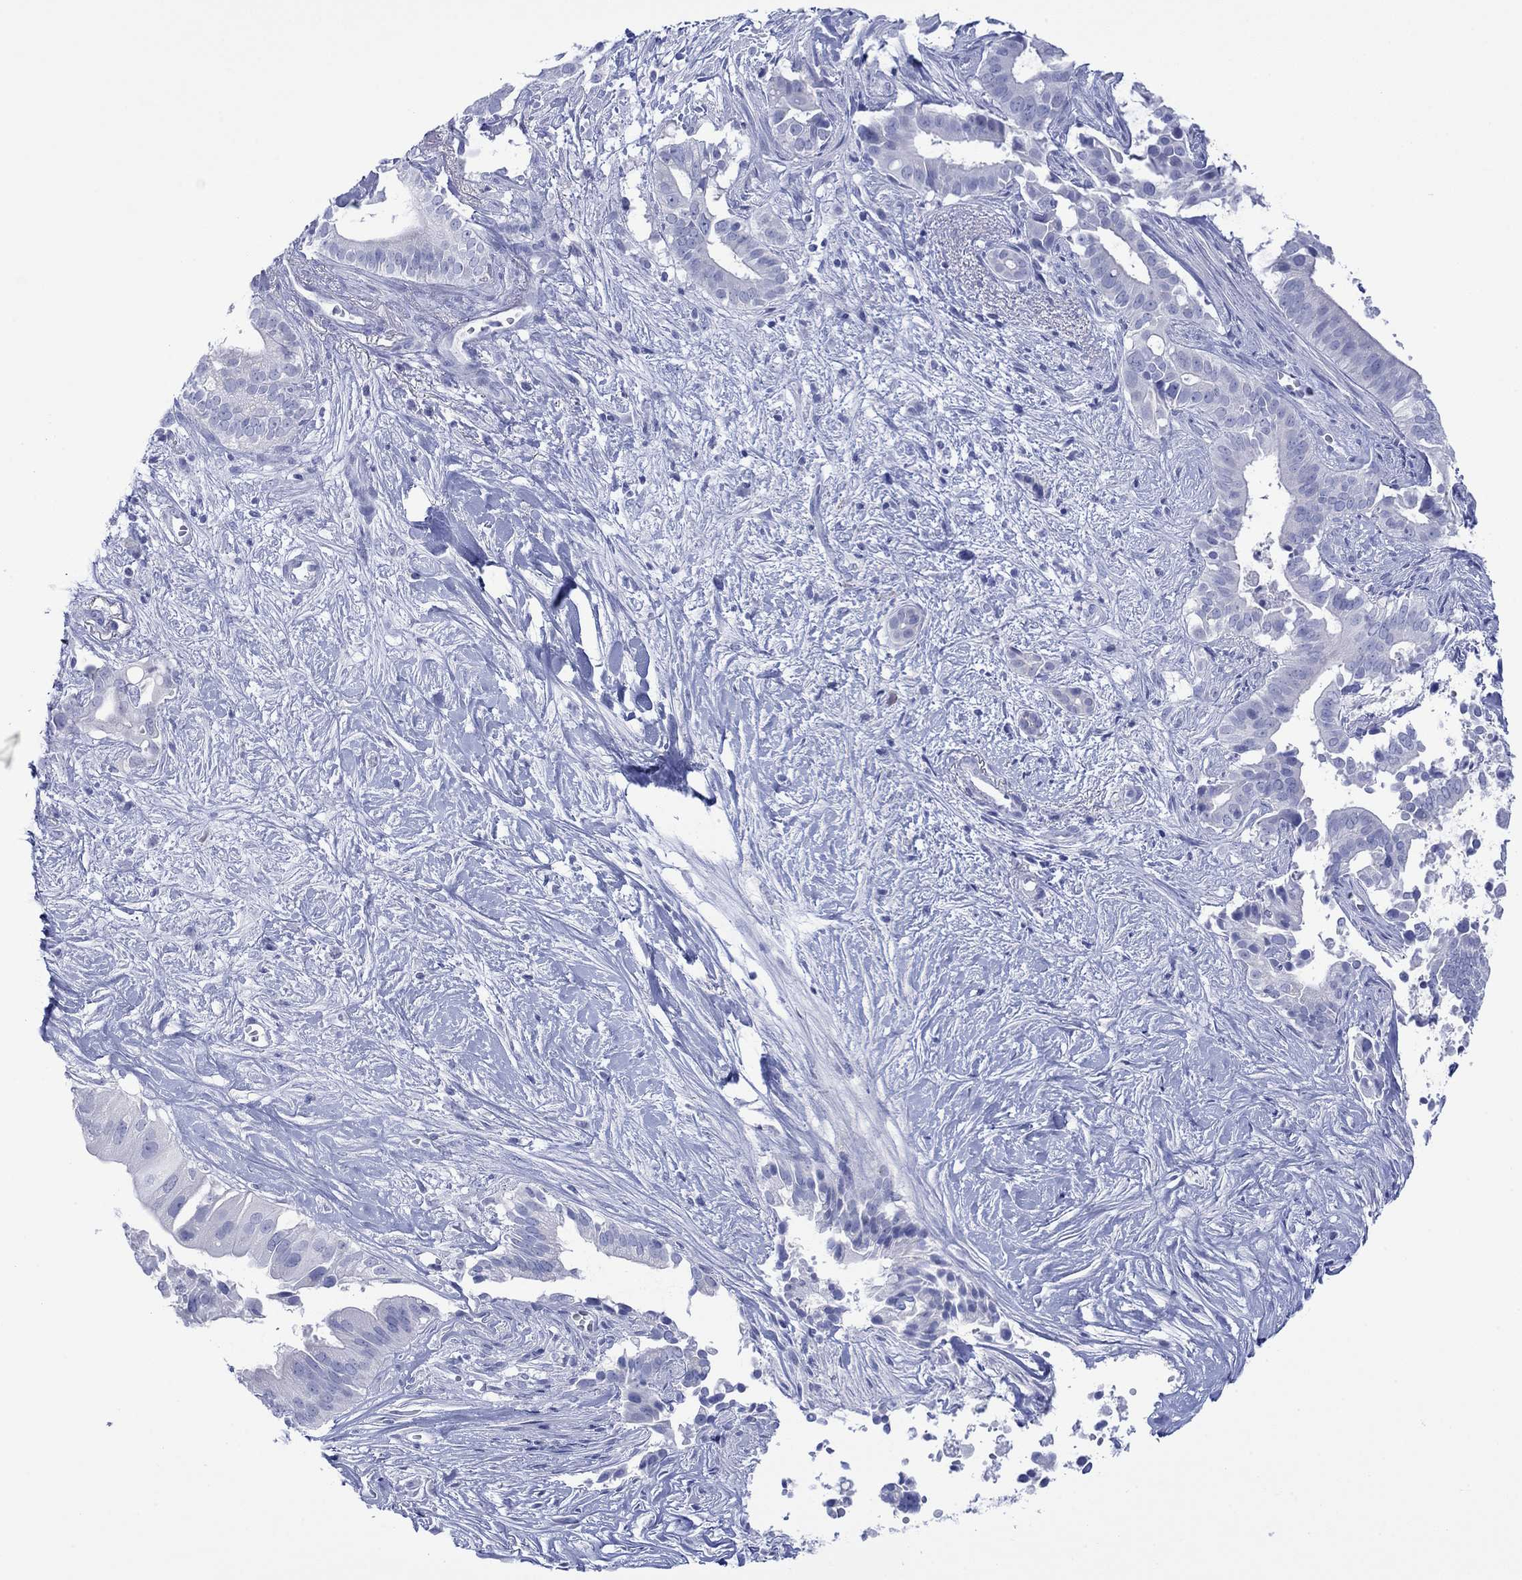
{"staining": {"intensity": "negative", "quantity": "none", "location": "none"}, "tissue": "pancreatic cancer", "cell_type": "Tumor cells", "image_type": "cancer", "snomed": [{"axis": "morphology", "description": "Adenocarcinoma, NOS"}, {"axis": "topography", "description": "Pancreas"}], "caption": "Human pancreatic cancer stained for a protein using IHC displays no expression in tumor cells.", "gene": "MLANA", "patient": {"sex": "male", "age": 61}}